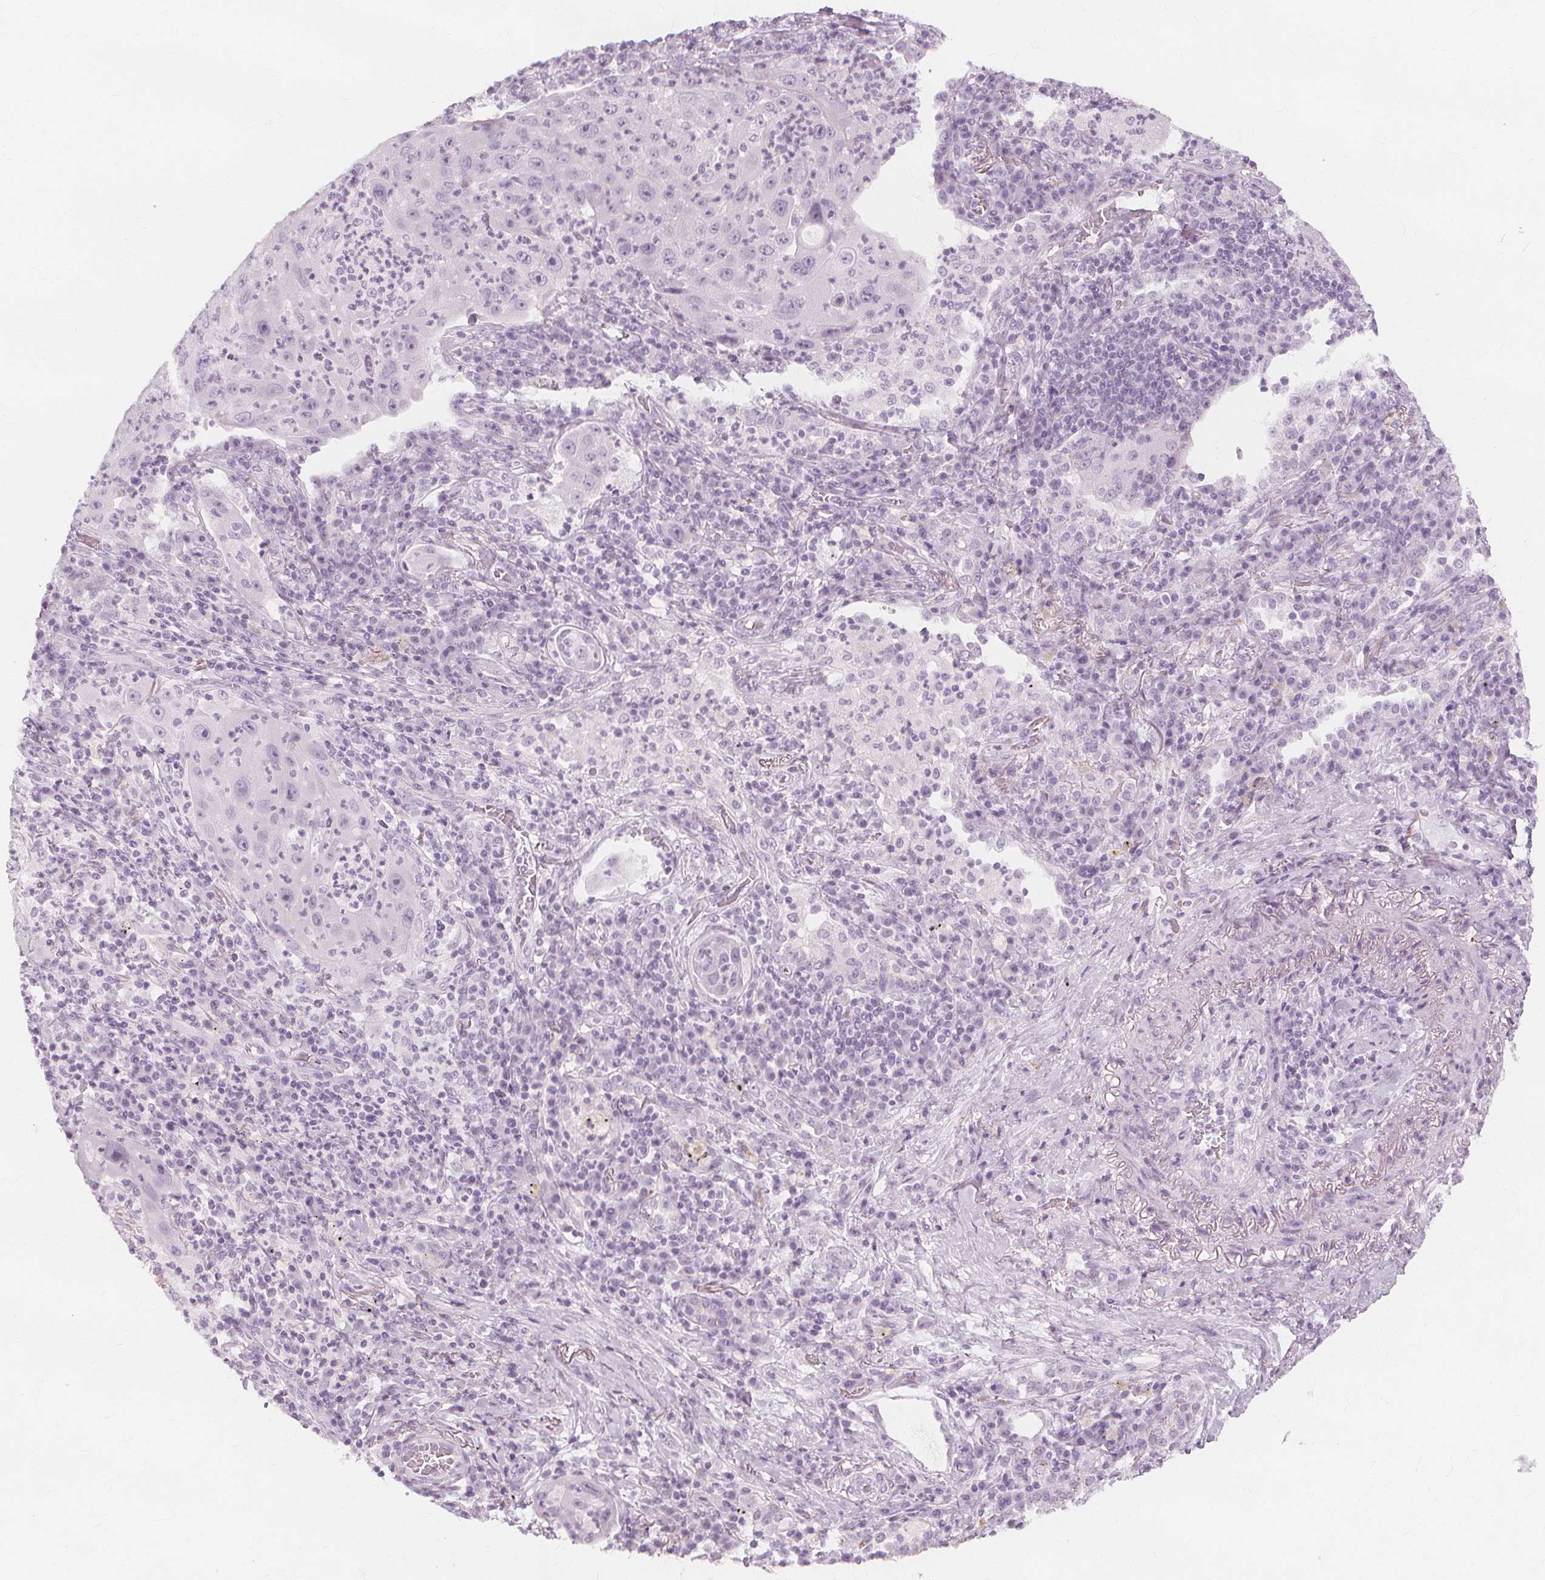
{"staining": {"intensity": "negative", "quantity": "none", "location": "none"}, "tissue": "lung cancer", "cell_type": "Tumor cells", "image_type": "cancer", "snomed": [{"axis": "morphology", "description": "Squamous cell carcinoma, NOS"}, {"axis": "topography", "description": "Lung"}], "caption": "Human squamous cell carcinoma (lung) stained for a protein using immunohistochemistry (IHC) displays no expression in tumor cells.", "gene": "TFF1", "patient": {"sex": "female", "age": 59}}